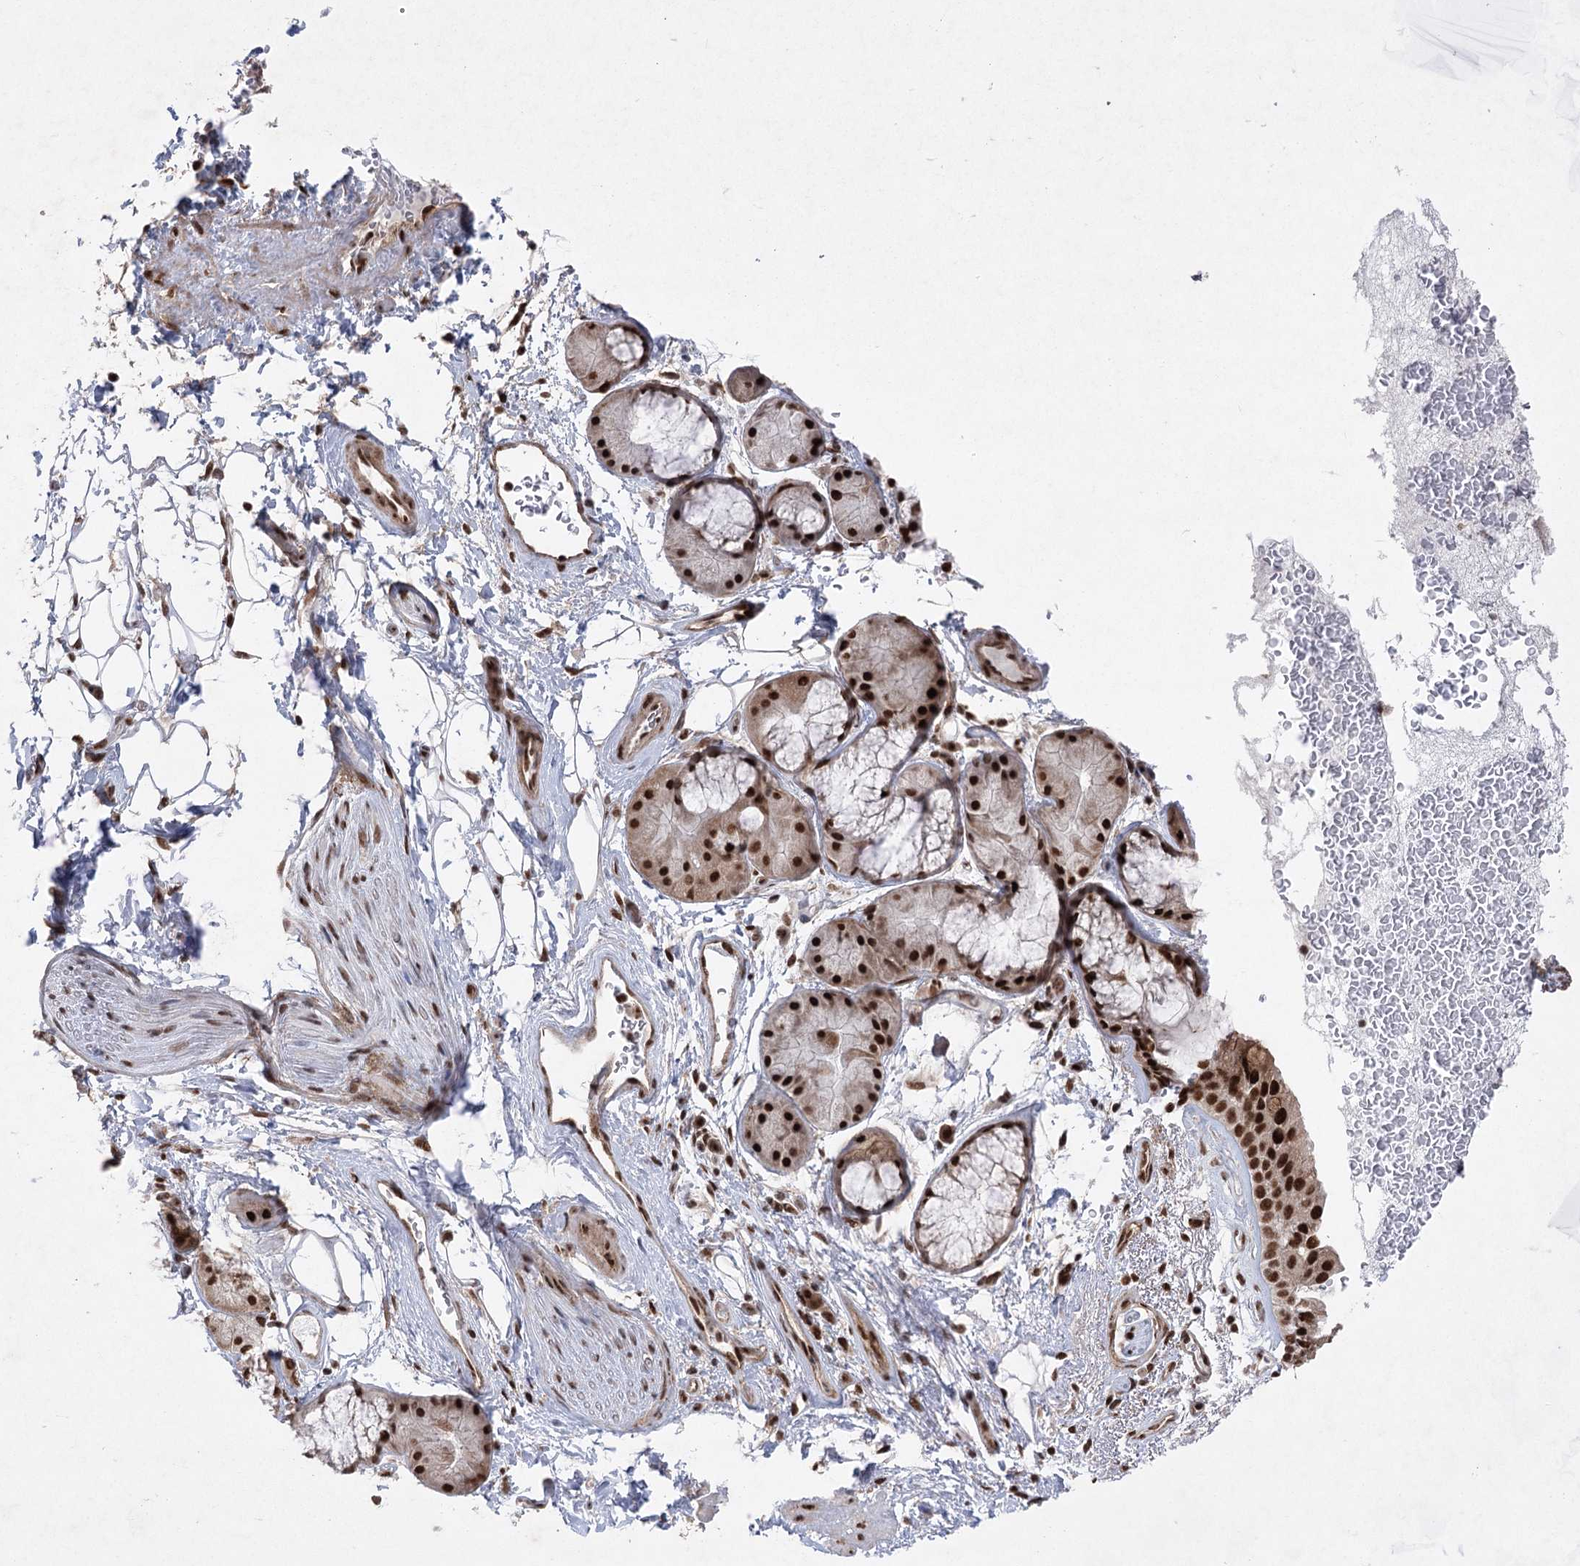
{"staining": {"intensity": "strong", "quantity": ">75%", "location": "nuclear"}, "tissue": "bronchus", "cell_type": "Respiratory epithelial cells", "image_type": "normal", "snomed": [{"axis": "morphology", "description": "Normal tissue, NOS"}, {"axis": "morphology", "description": "Squamous cell carcinoma, NOS"}, {"axis": "topography", "description": "Lymph node"}, {"axis": "topography", "description": "Bronchus"}, {"axis": "topography", "description": "Lung"}], "caption": "A high amount of strong nuclear positivity is identified in approximately >75% of respiratory epithelial cells in benign bronchus.", "gene": "ZCCHC8", "patient": {"sex": "male", "age": 66}}